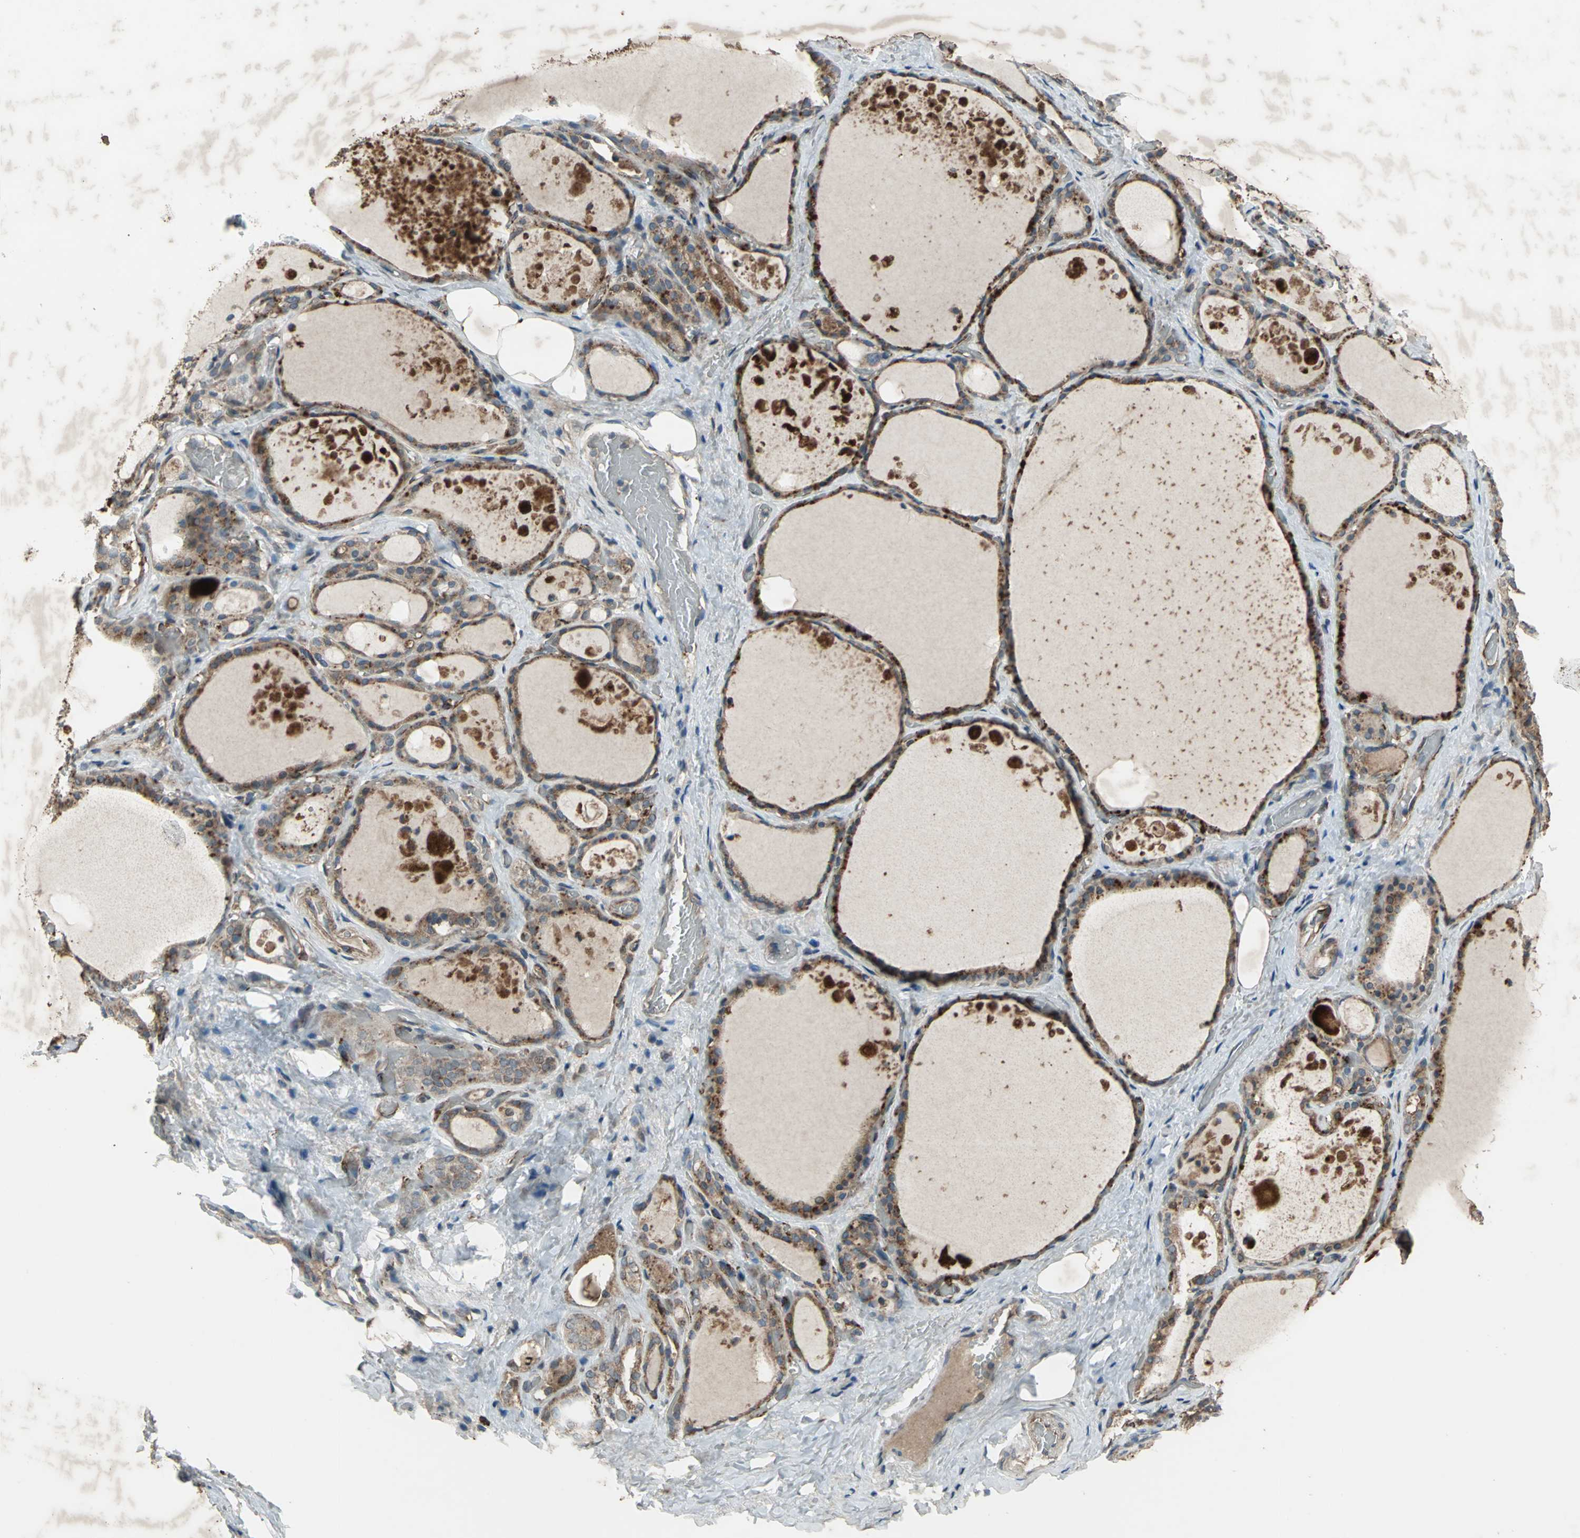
{"staining": {"intensity": "strong", "quantity": ">75%", "location": "cytoplasmic/membranous"}, "tissue": "thyroid gland", "cell_type": "Glandular cells", "image_type": "normal", "snomed": [{"axis": "morphology", "description": "Normal tissue, NOS"}, {"axis": "topography", "description": "Thyroid gland"}], "caption": "Thyroid gland stained with a brown dye displays strong cytoplasmic/membranous positive positivity in approximately >75% of glandular cells.", "gene": "SEPTIN4", "patient": {"sex": "male", "age": 61}}